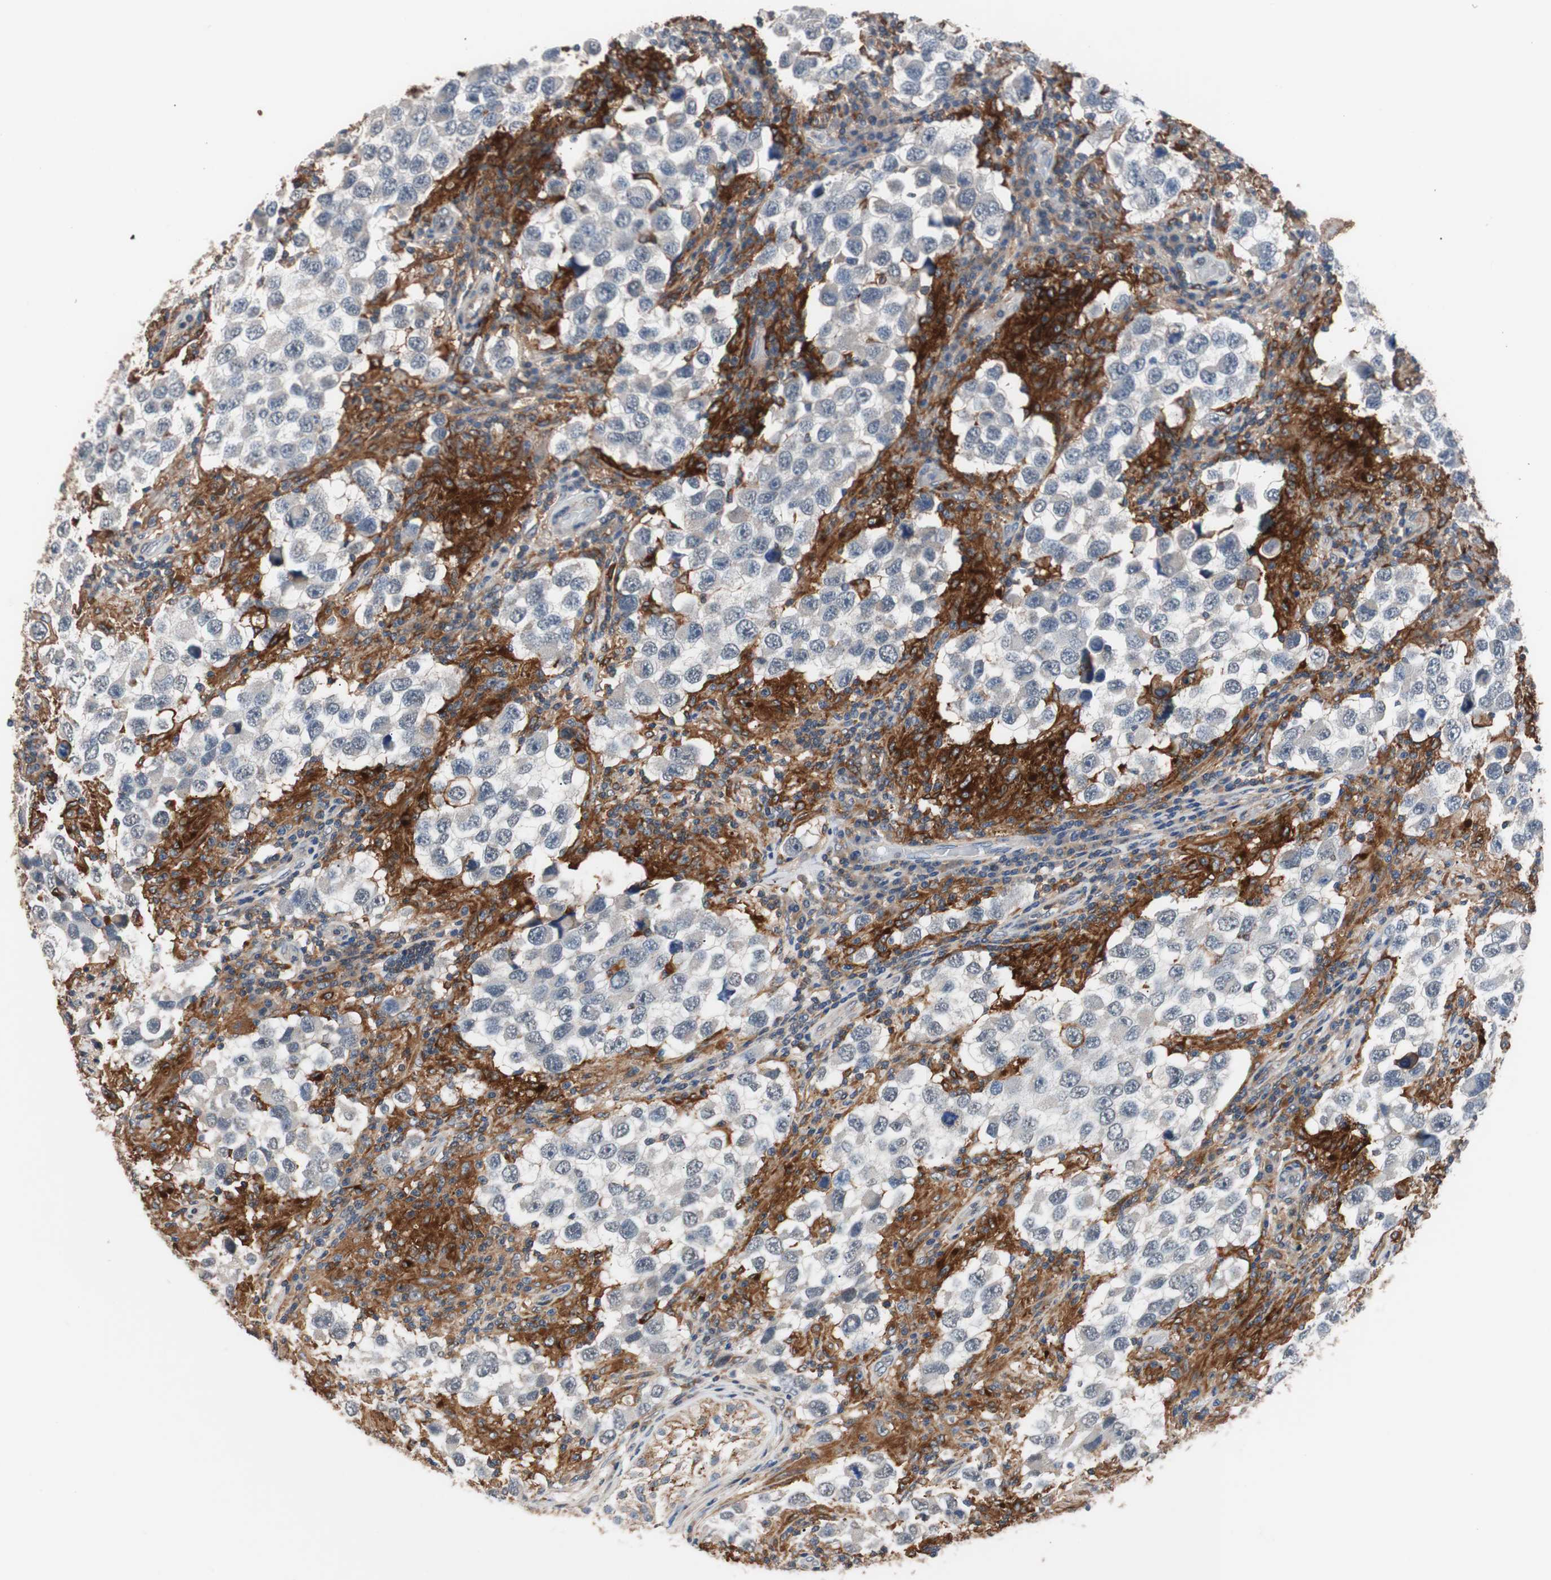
{"staining": {"intensity": "negative", "quantity": "none", "location": "none"}, "tissue": "testis cancer", "cell_type": "Tumor cells", "image_type": "cancer", "snomed": [{"axis": "morphology", "description": "Carcinoma, Embryonal, NOS"}, {"axis": "topography", "description": "Testis"}], "caption": "Tumor cells show no significant protein expression in embryonal carcinoma (testis).", "gene": "LITAF", "patient": {"sex": "male", "age": 21}}